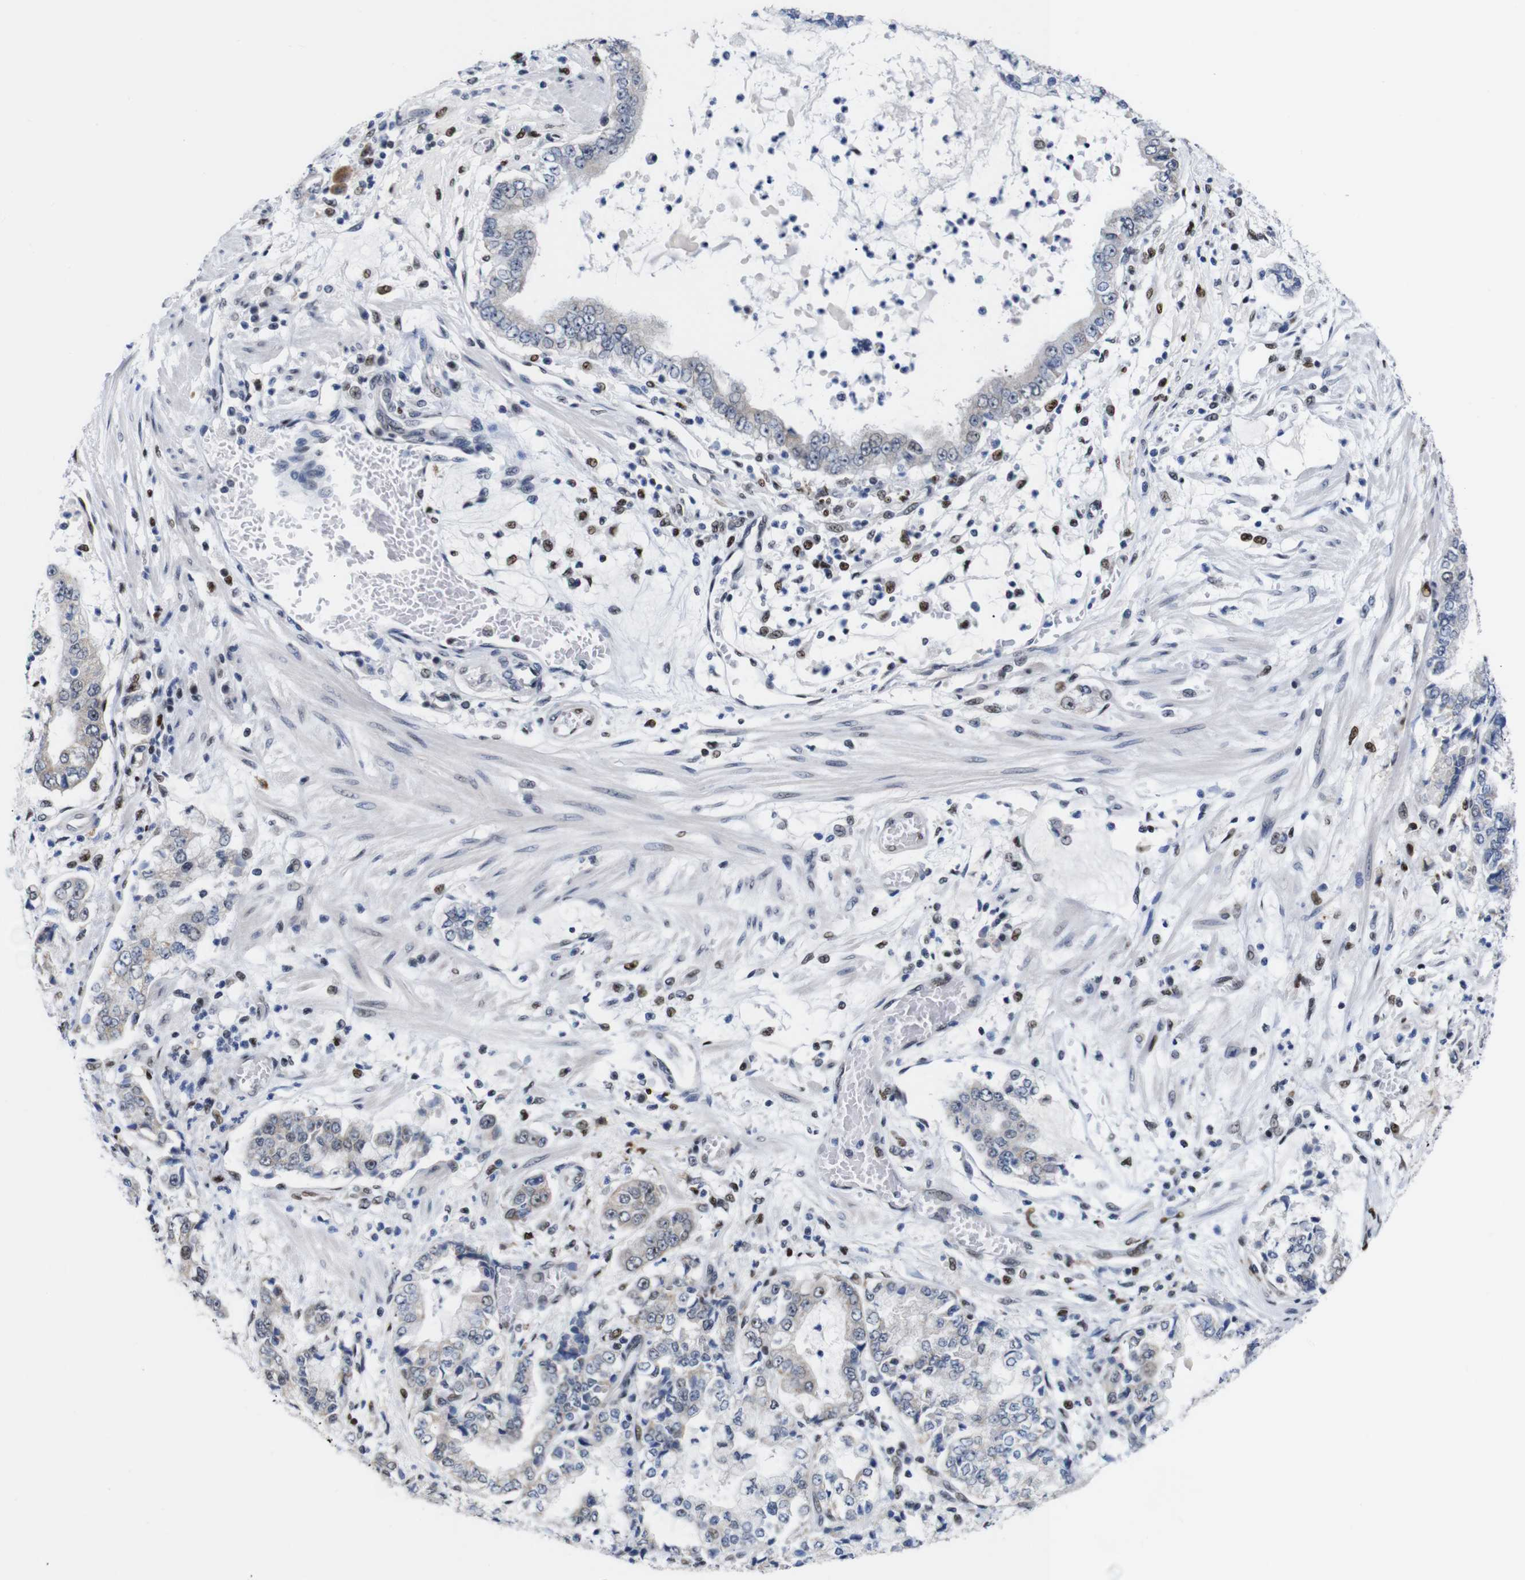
{"staining": {"intensity": "negative", "quantity": "none", "location": "none"}, "tissue": "stomach cancer", "cell_type": "Tumor cells", "image_type": "cancer", "snomed": [{"axis": "morphology", "description": "Adenocarcinoma, NOS"}, {"axis": "topography", "description": "Stomach"}], "caption": "Stomach cancer (adenocarcinoma) stained for a protein using IHC displays no expression tumor cells.", "gene": "GATA6", "patient": {"sex": "male", "age": 76}}